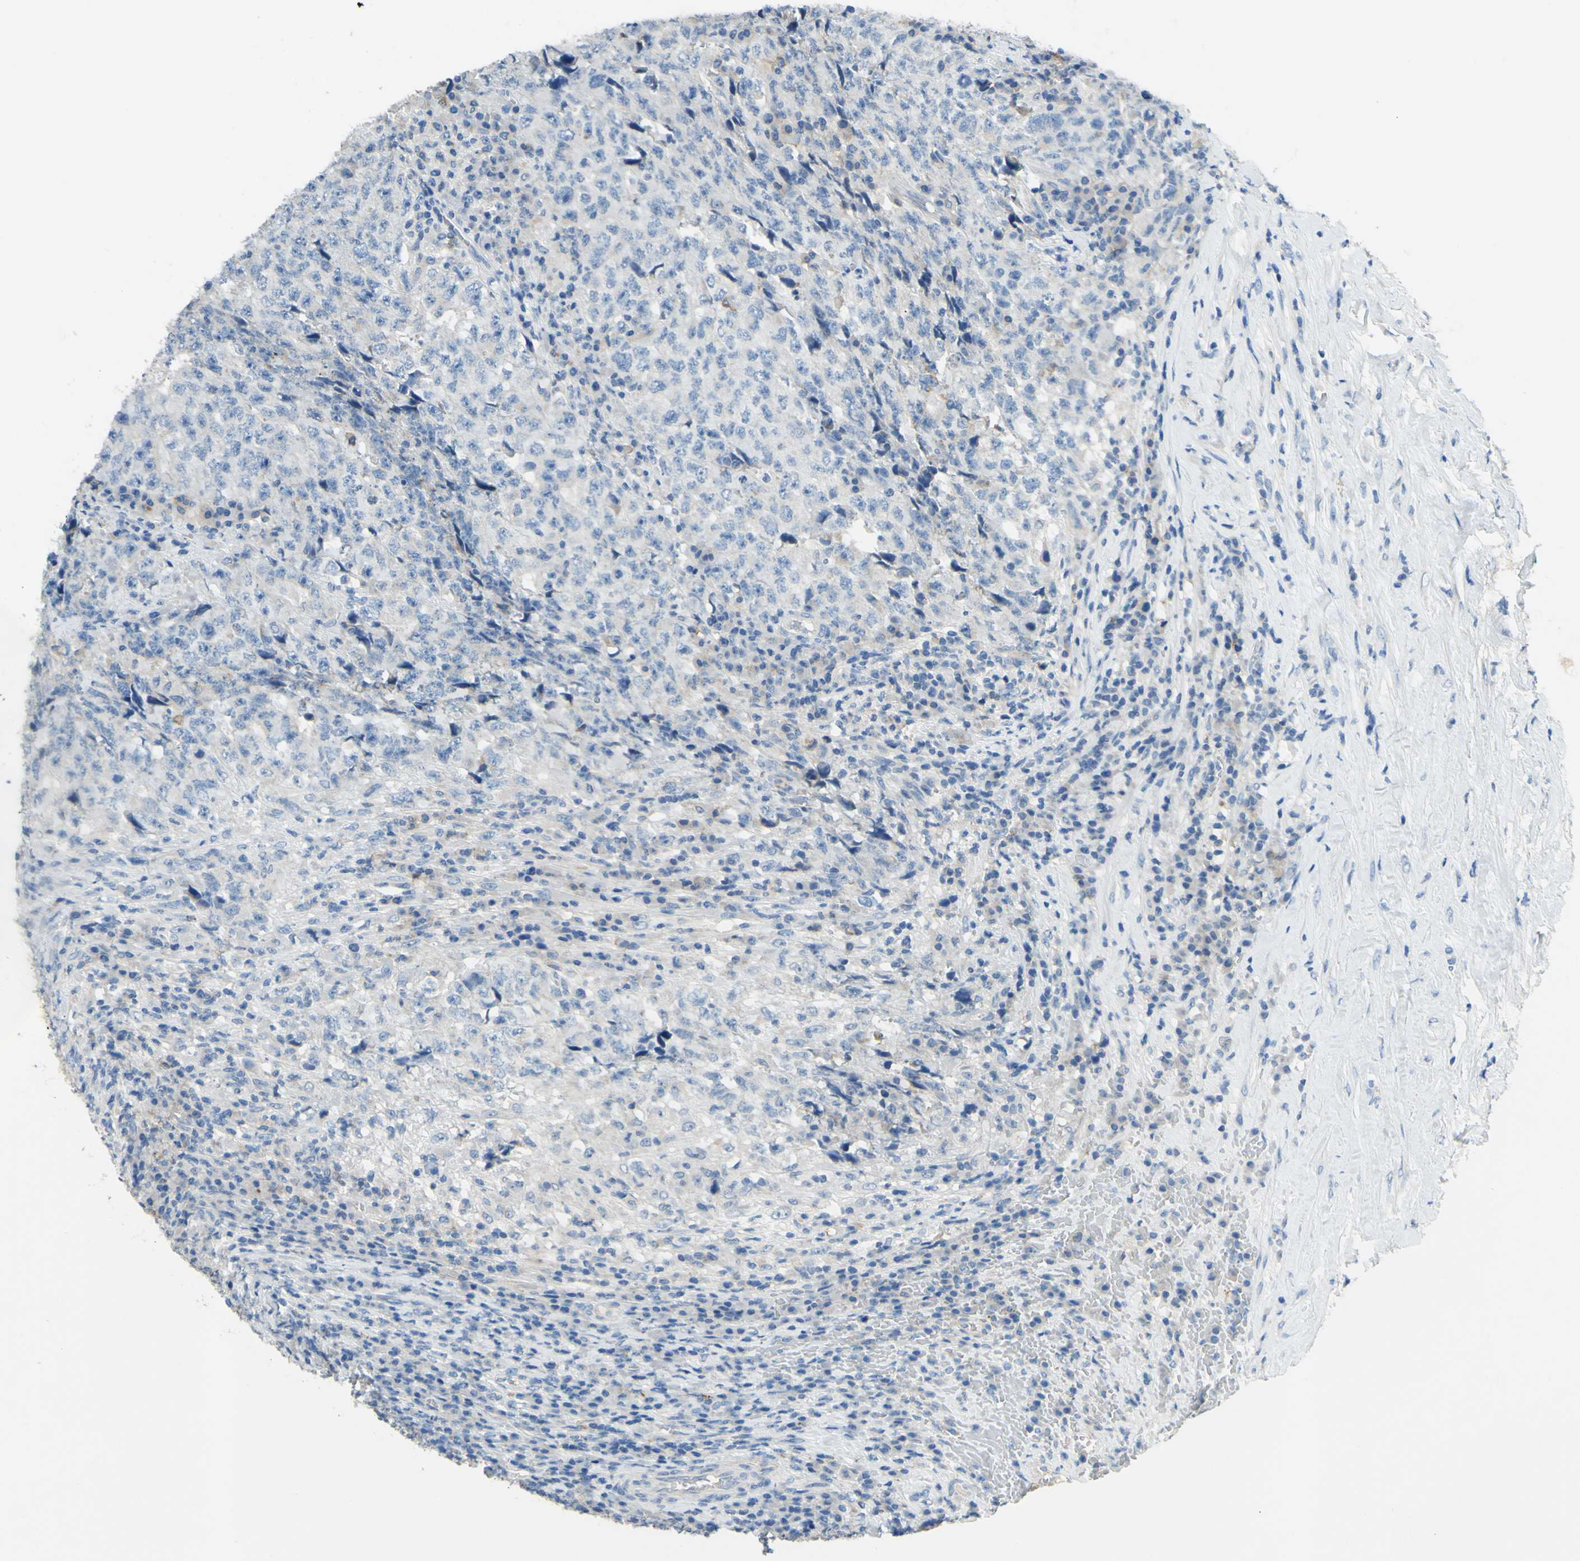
{"staining": {"intensity": "negative", "quantity": "none", "location": "none"}, "tissue": "testis cancer", "cell_type": "Tumor cells", "image_type": "cancer", "snomed": [{"axis": "morphology", "description": "Necrosis, NOS"}, {"axis": "morphology", "description": "Carcinoma, Embryonal, NOS"}, {"axis": "topography", "description": "Testis"}], "caption": "A micrograph of human testis cancer (embryonal carcinoma) is negative for staining in tumor cells.", "gene": "CDH10", "patient": {"sex": "male", "age": 19}}